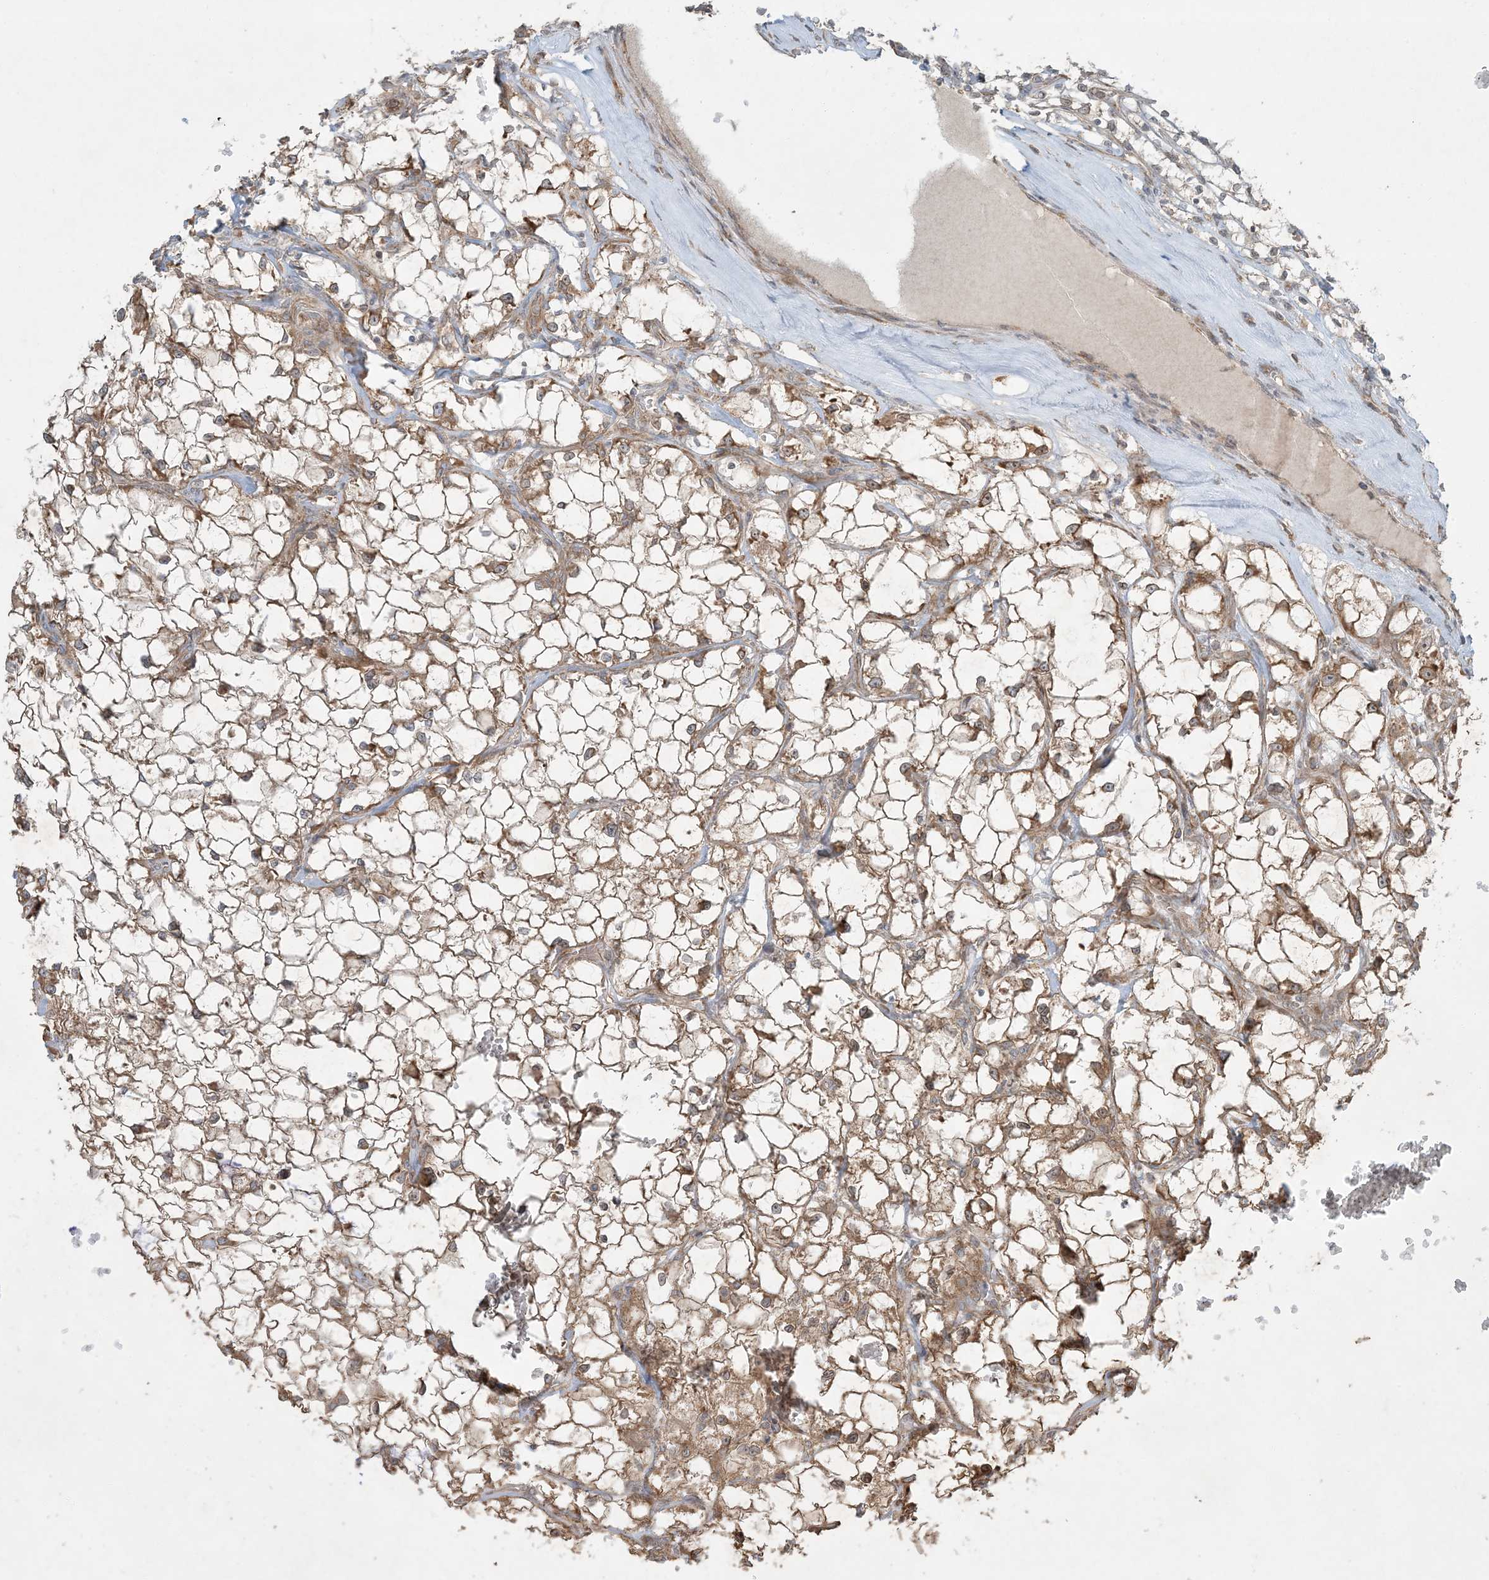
{"staining": {"intensity": "moderate", "quantity": "<25%", "location": "cytoplasmic/membranous"}, "tissue": "renal cancer", "cell_type": "Tumor cells", "image_type": "cancer", "snomed": [{"axis": "morphology", "description": "Adenocarcinoma, NOS"}, {"axis": "topography", "description": "Kidney"}], "caption": "Approximately <25% of tumor cells in human renal cancer show moderate cytoplasmic/membranous protein expression as visualized by brown immunohistochemical staining.", "gene": "COMMD8", "patient": {"sex": "female", "age": 69}}